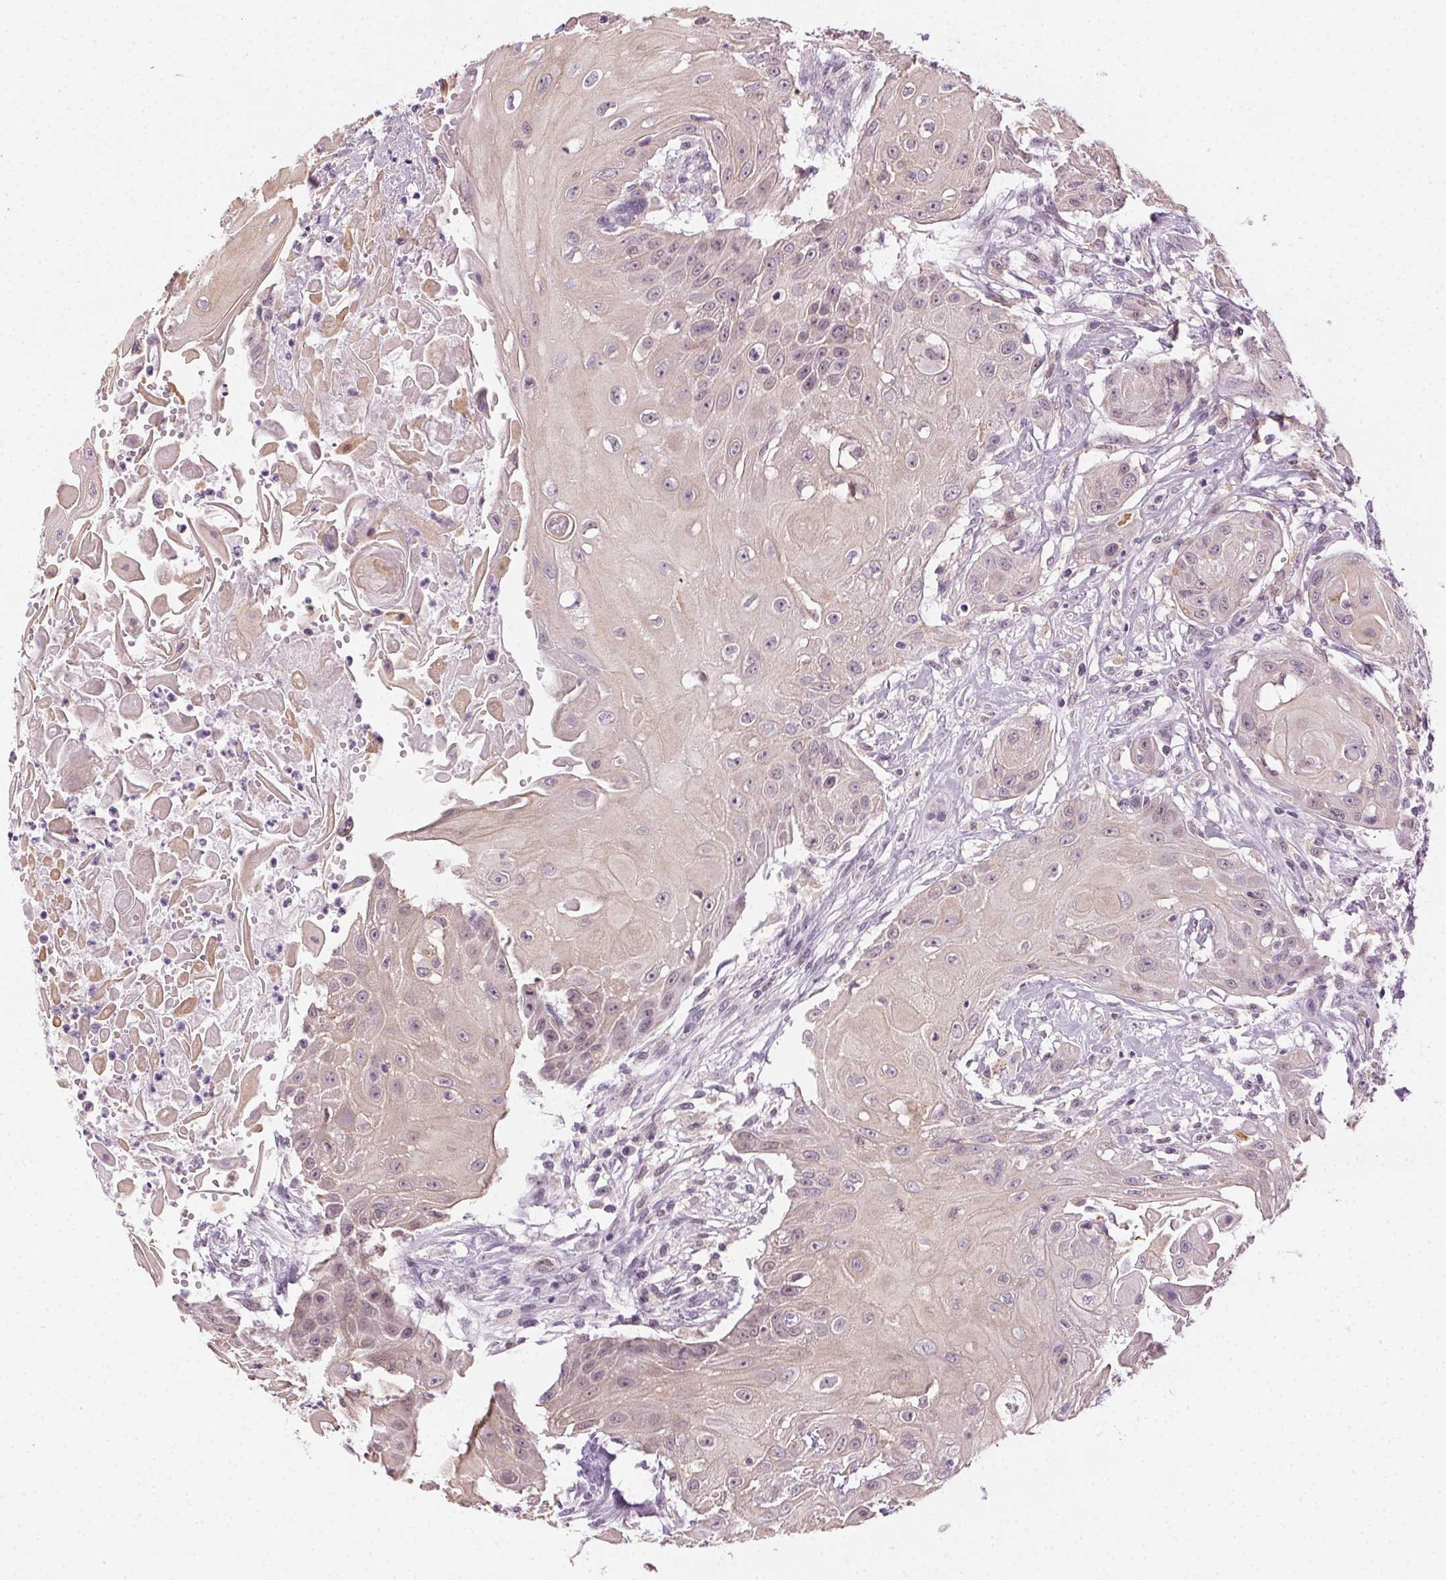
{"staining": {"intensity": "weak", "quantity": "25%-75%", "location": "cytoplasmic/membranous"}, "tissue": "head and neck cancer", "cell_type": "Tumor cells", "image_type": "cancer", "snomed": [{"axis": "morphology", "description": "Squamous cell carcinoma, NOS"}, {"axis": "topography", "description": "Oral tissue"}, {"axis": "topography", "description": "Head-Neck"}, {"axis": "topography", "description": "Neck, NOS"}], "caption": "Immunohistochemistry histopathology image of human head and neck squamous cell carcinoma stained for a protein (brown), which displays low levels of weak cytoplasmic/membranous staining in about 25%-75% of tumor cells.", "gene": "AIF1L", "patient": {"sex": "female", "age": 55}}